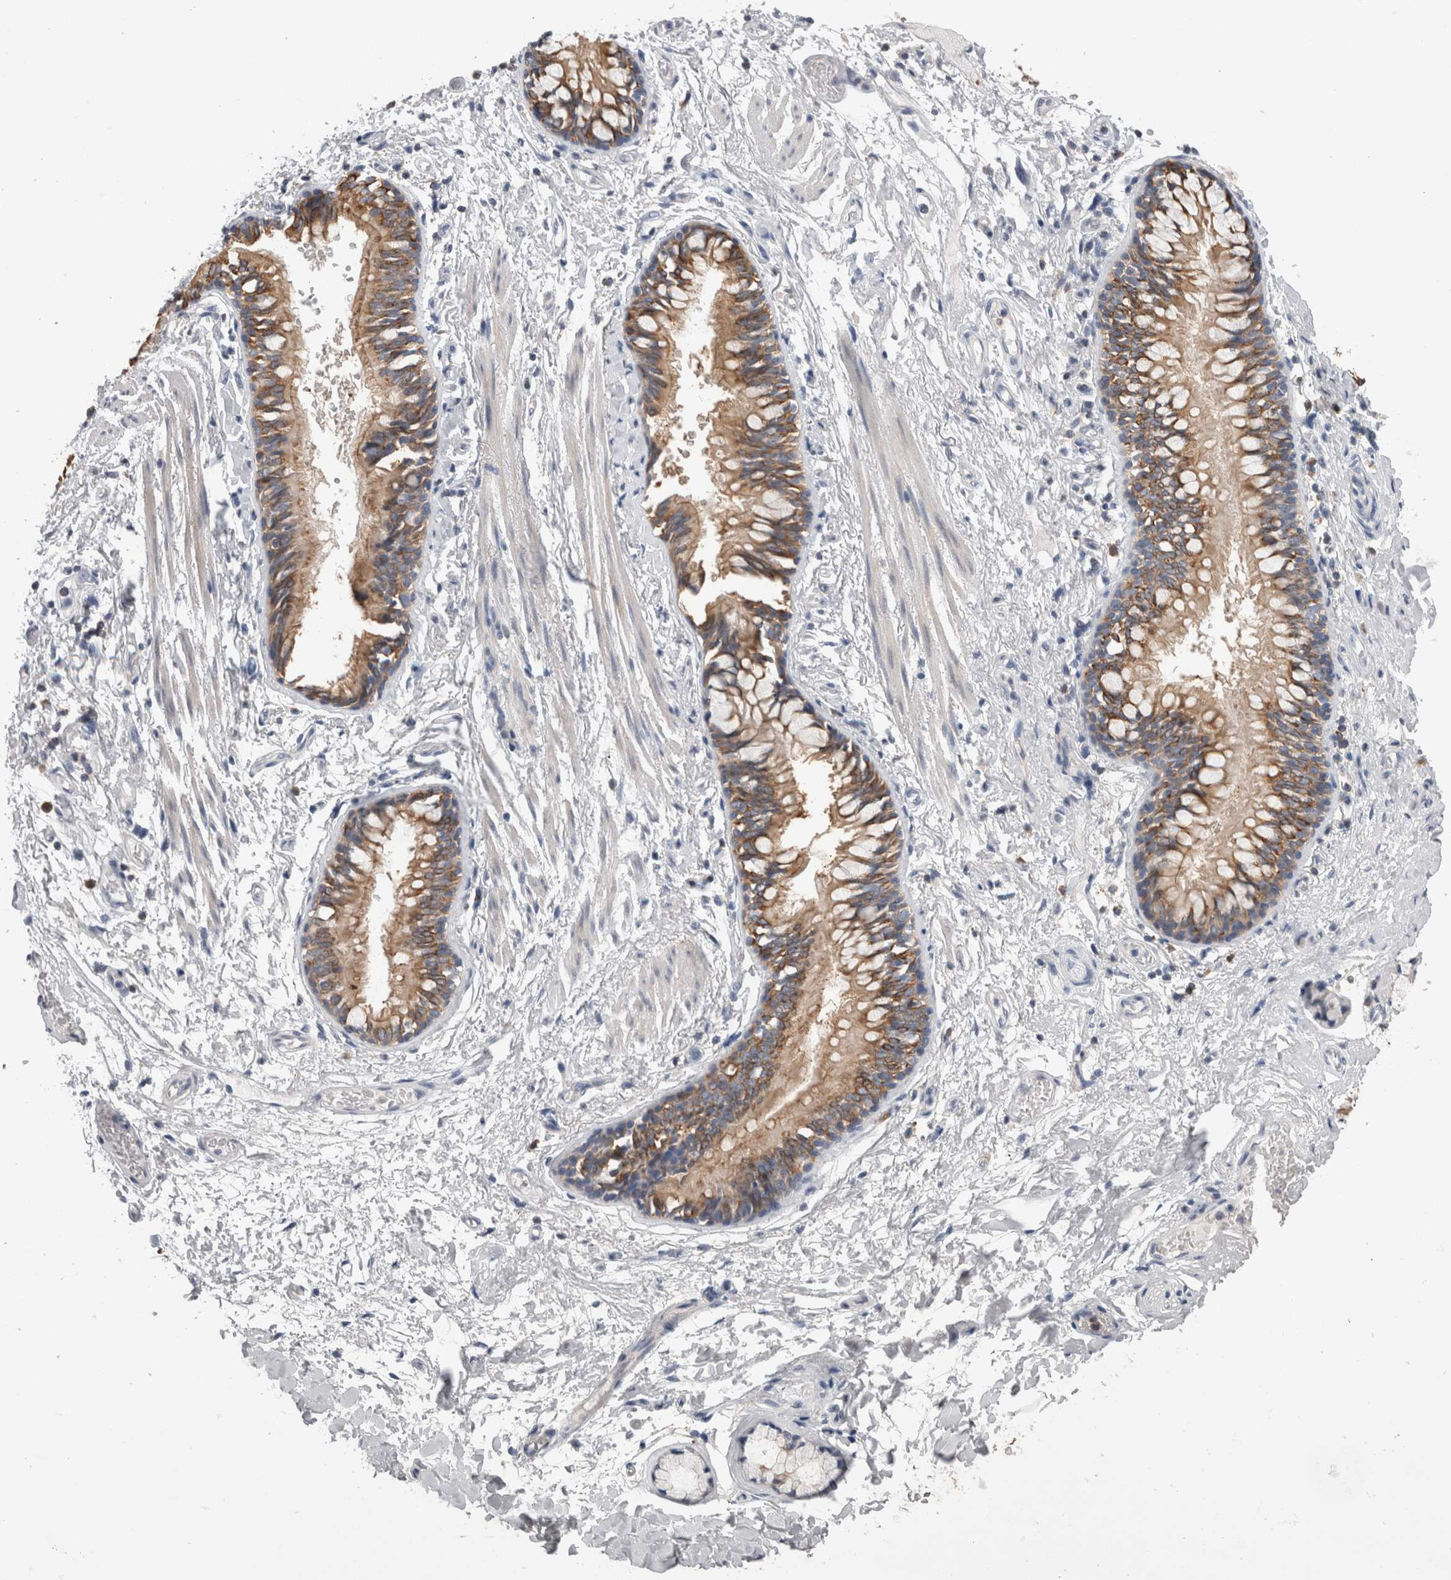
{"staining": {"intensity": "negative", "quantity": "none", "location": "none"}, "tissue": "adipose tissue", "cell_type": "Adipocytes", "image_type": "normal", "snomed": [{"axis": "morphology", "description": "Normal tissue, NOS"}, {"axis": "topography", "description": "Cartilage tissue"}, {"axis": "topography", "description": "Bronchus"}], "caption": "A high-resolution histopathology image shows immunohistochemistry staining of normal adipose tissue, which reveals no significant positivity in adipocytes.", "gene": "DCTN6", "patient": {"sex": "female", "age": 73}}